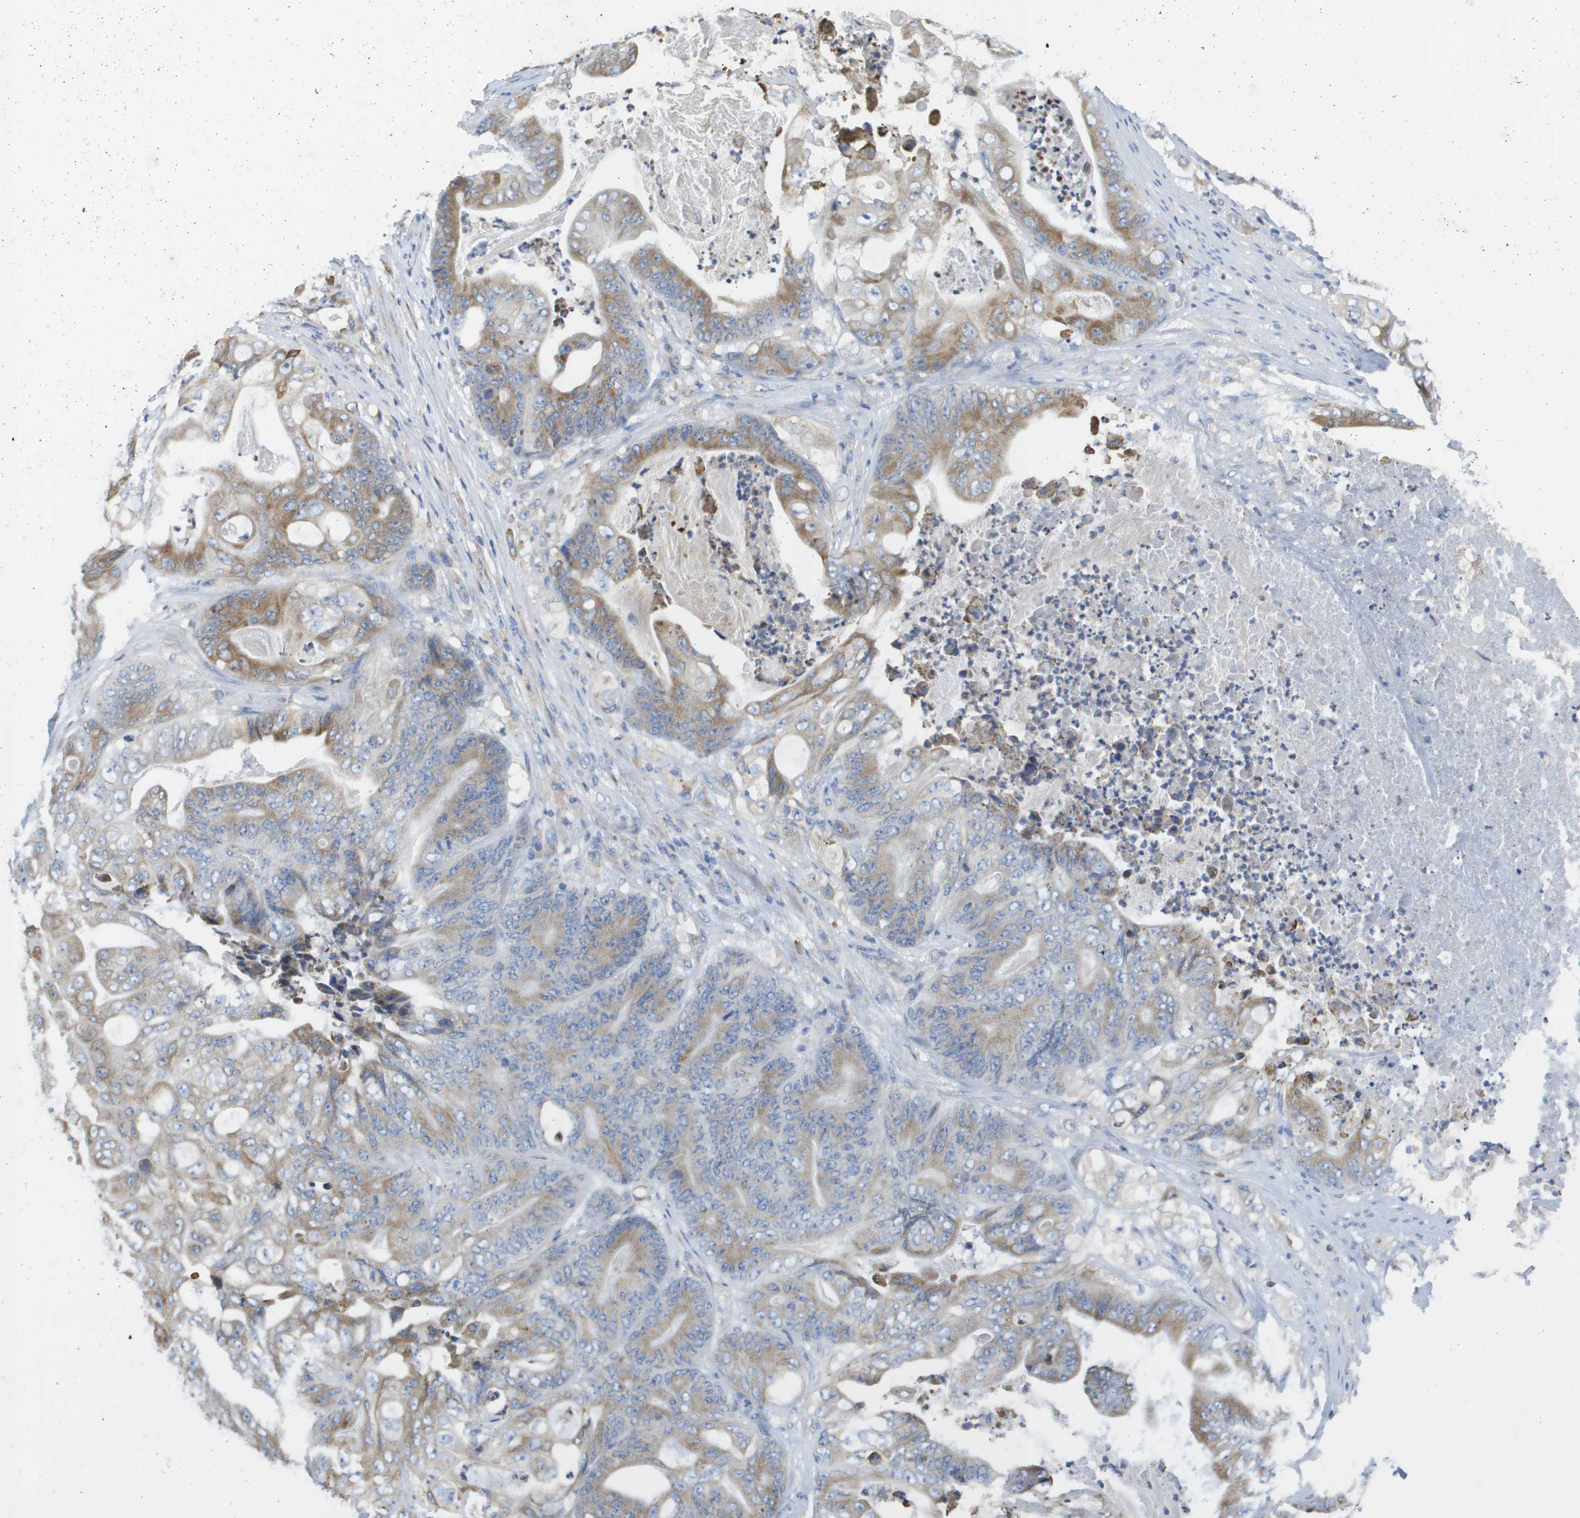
{"staining": {"intensity": "weak", "quantity": ">75%", "location": "cytoplasmic/membranous"}, "tissue": "stomach cancer", "cell_type": "Tumor cells", "image_type": "cancer", "snomed": [{"axis": "morphology", "description": "Adenocarcinoma, NOS"}, {"axis": "topography", "description": "Stomach"}], "caption": "Stomach cancer (adenocarcinoma) tissue shows weak cytoplasmic/membranous staining in approximately >75% of tumor cells", "gene": "SDR42E1", "patient": {"sex": "female", "age": 73}}